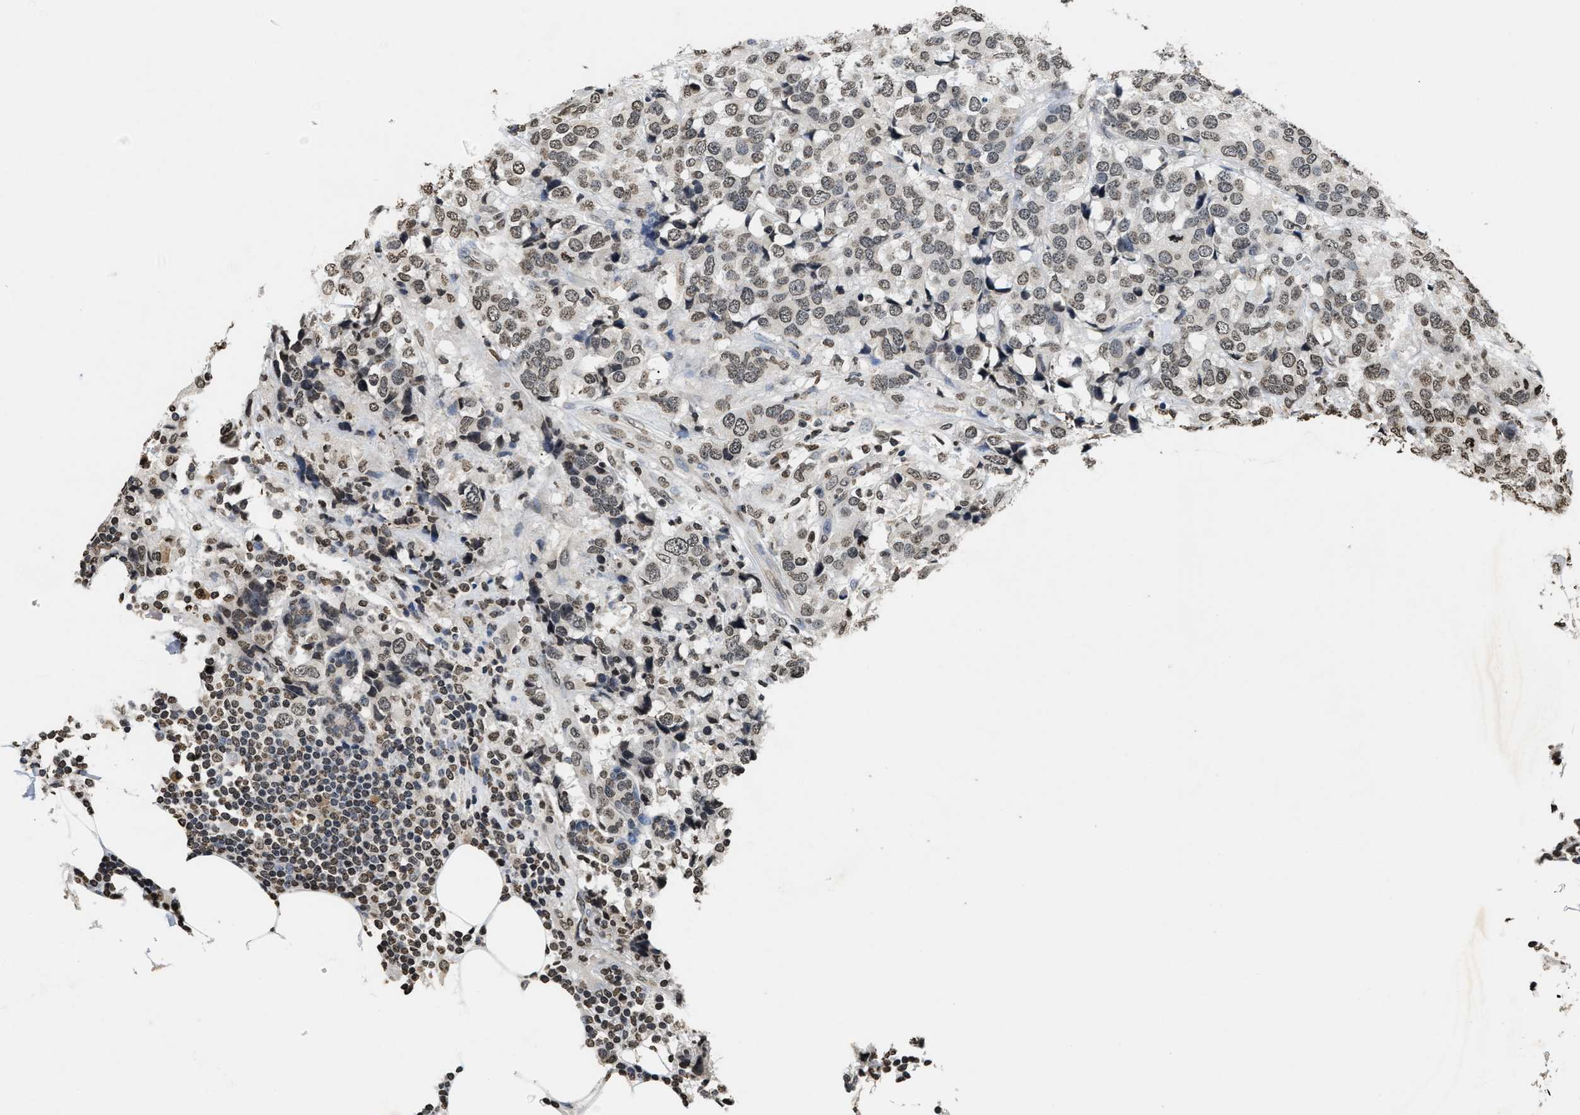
{"staining": {"intensity": "weak", "quantity": ">75%", "location": "nuclear"}, "tissue": "breast cancer", "cell_type": "Tumor cells", "image_type": "cancer", "snomed": [{"axis": "morphology", "description": "Lobular carcinoma"}, {"axis": "topography", "description": "Breast"}], "caption": "Breast cancer stained with DAB IHC reveals low levels of weak nuclear positivity in approximately >75% of tumor cells. (Stains: DAB in brown, nuclei in blue, Microscopy: brightfield microscopy at high magnification).", "gene": "DNASE1L3", "patient": {"sex": "female", "age": 59}}